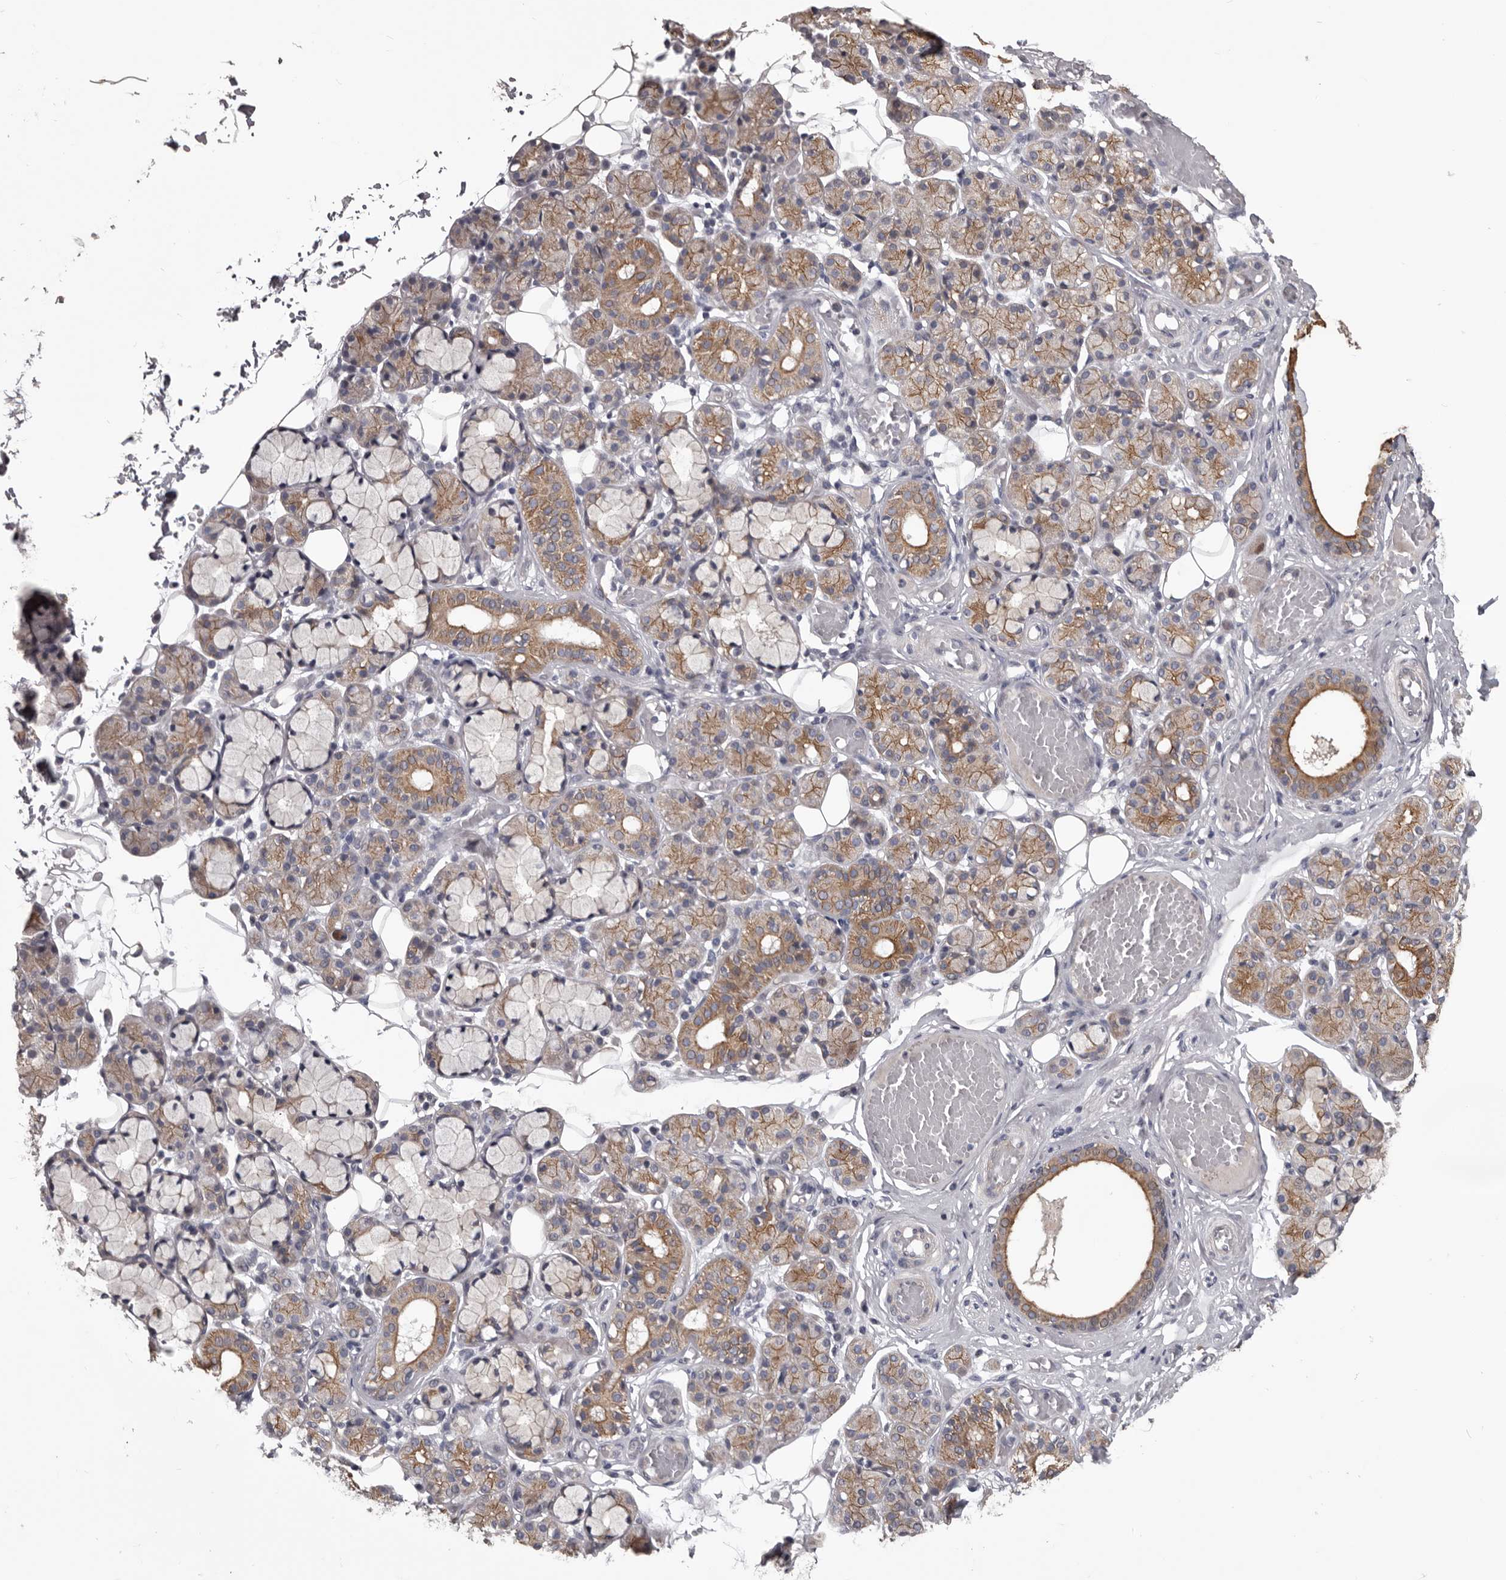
{"staining": {"intensity": "moderate", "quantity": "25%-75%", "location": "cytoplasmic/membranous"}, "tissue": "salivary gland", "cell_type": "Glandular cells", "image_type": "normal", "snomed": [{"axis": "morphology", "description": "Normal tissue, NOS"}, {"axis": "topography", "description": "Salivary gland"}], "caption": "High-magnification brightfield microscopy of benign salivary gland stained with DAB (brown) and counterstained with hematoxylin (blue). glandular cells exhibit moderate cytoplasmic/membranous staining is appreciated in about25%-75% of cells. (Brightfield microscopy of DAB IHC at high magnification).", "gene": "LPAR6", "patient": {"sex": "male", "age": 63}}